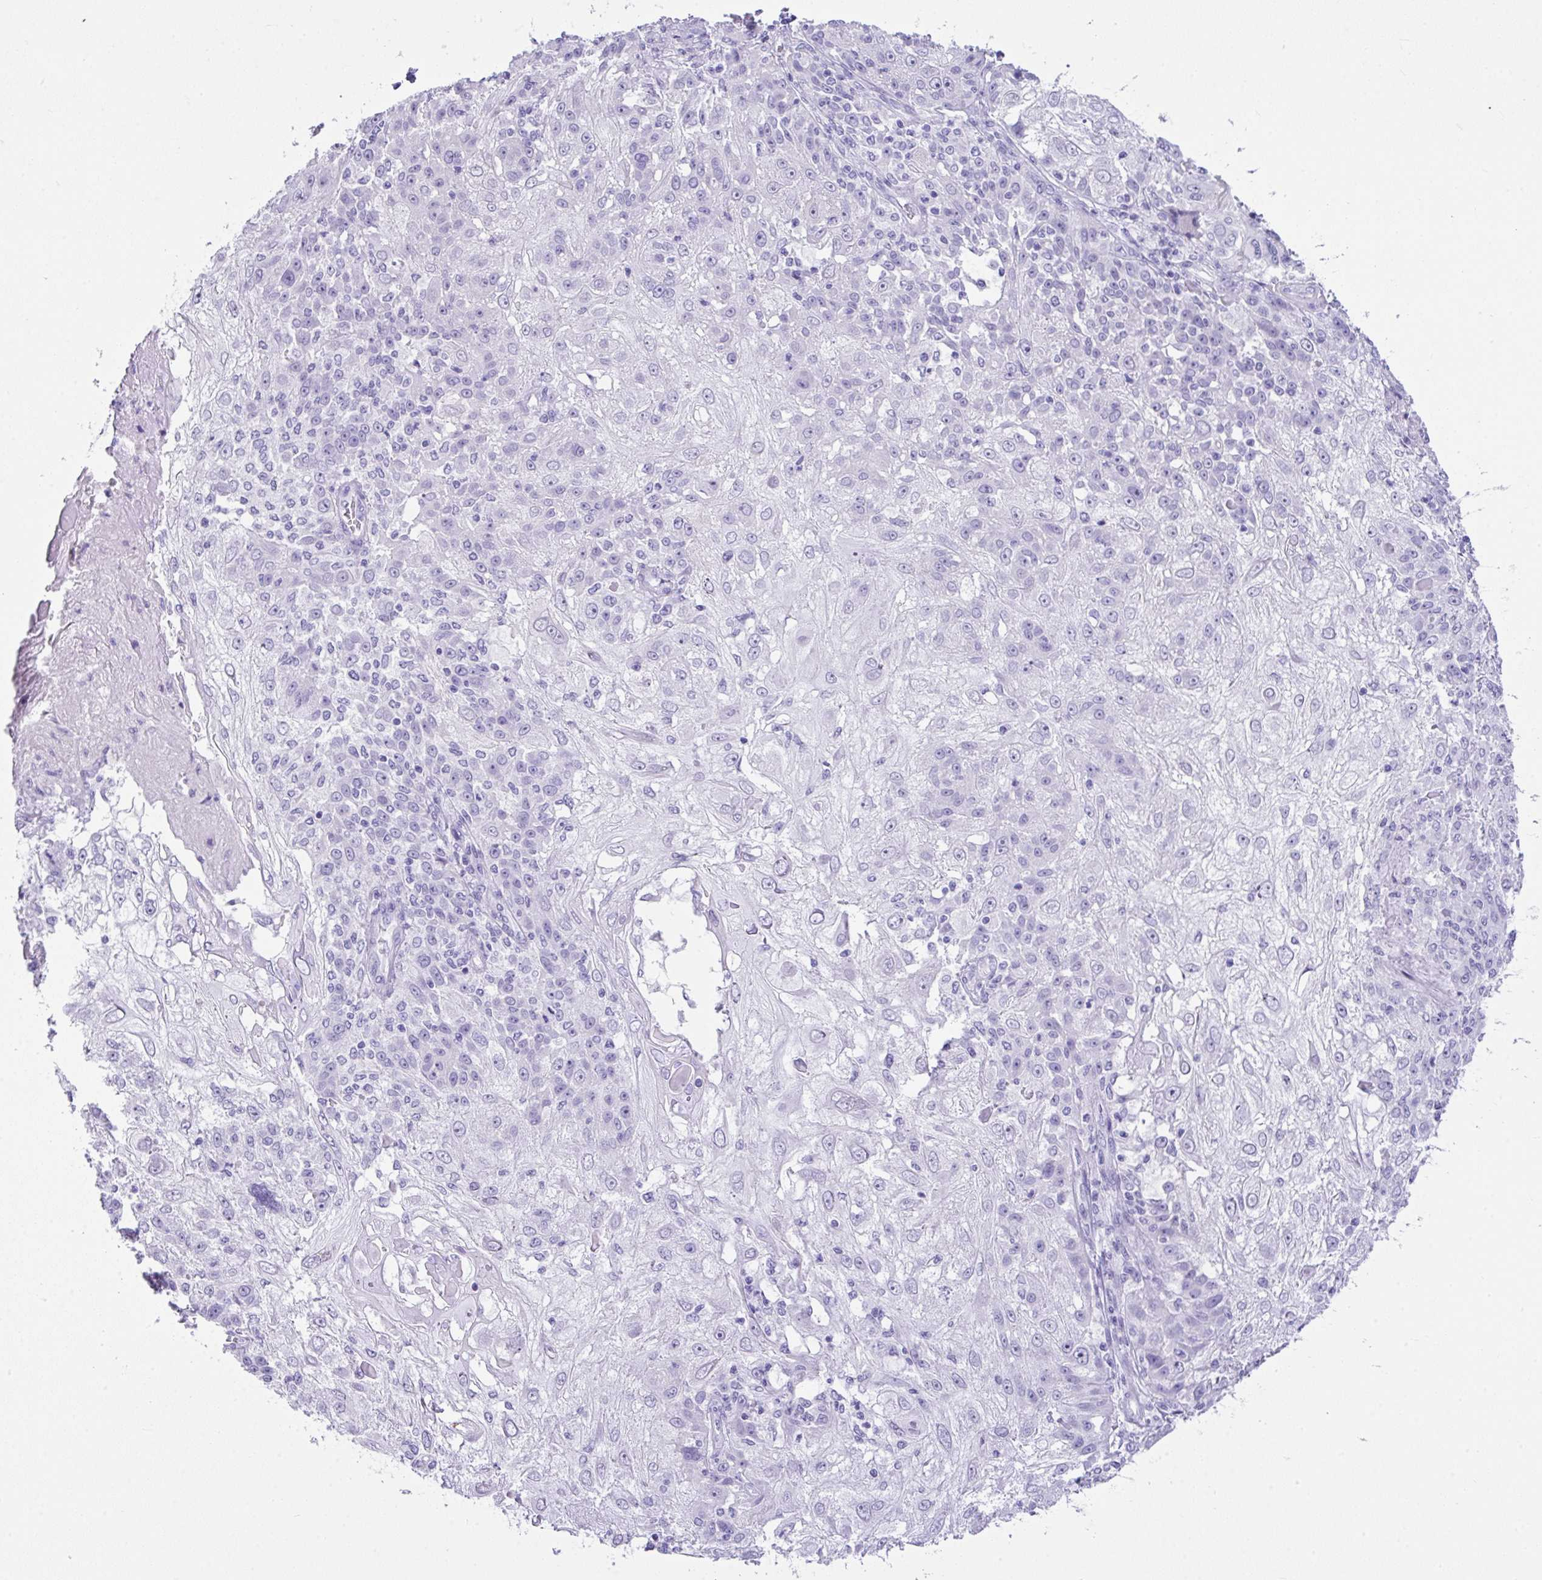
{"staining": {"intensity": "negative", "quantity": "none", "location": "none"}, "tissue": "skin cancer", "cell_type": "Tumor cells", "image_type": "cancer", "snomed": [{"axis": "morphology", "description": "Normal tissue, NOS"}, {"axis": "morphology", "description": "Squamous cell carcinoma, NOS"}, {"axis": "topography", "description": "Skin"}], "caption": "Immunohistochemistry photomicrograph of human skin squamous cell carcinoma stained for a protein (brown), which shows no positivity in tumor cells.", "gene": "LGALS4", "patient": {"sex": "female", "age": 83}}